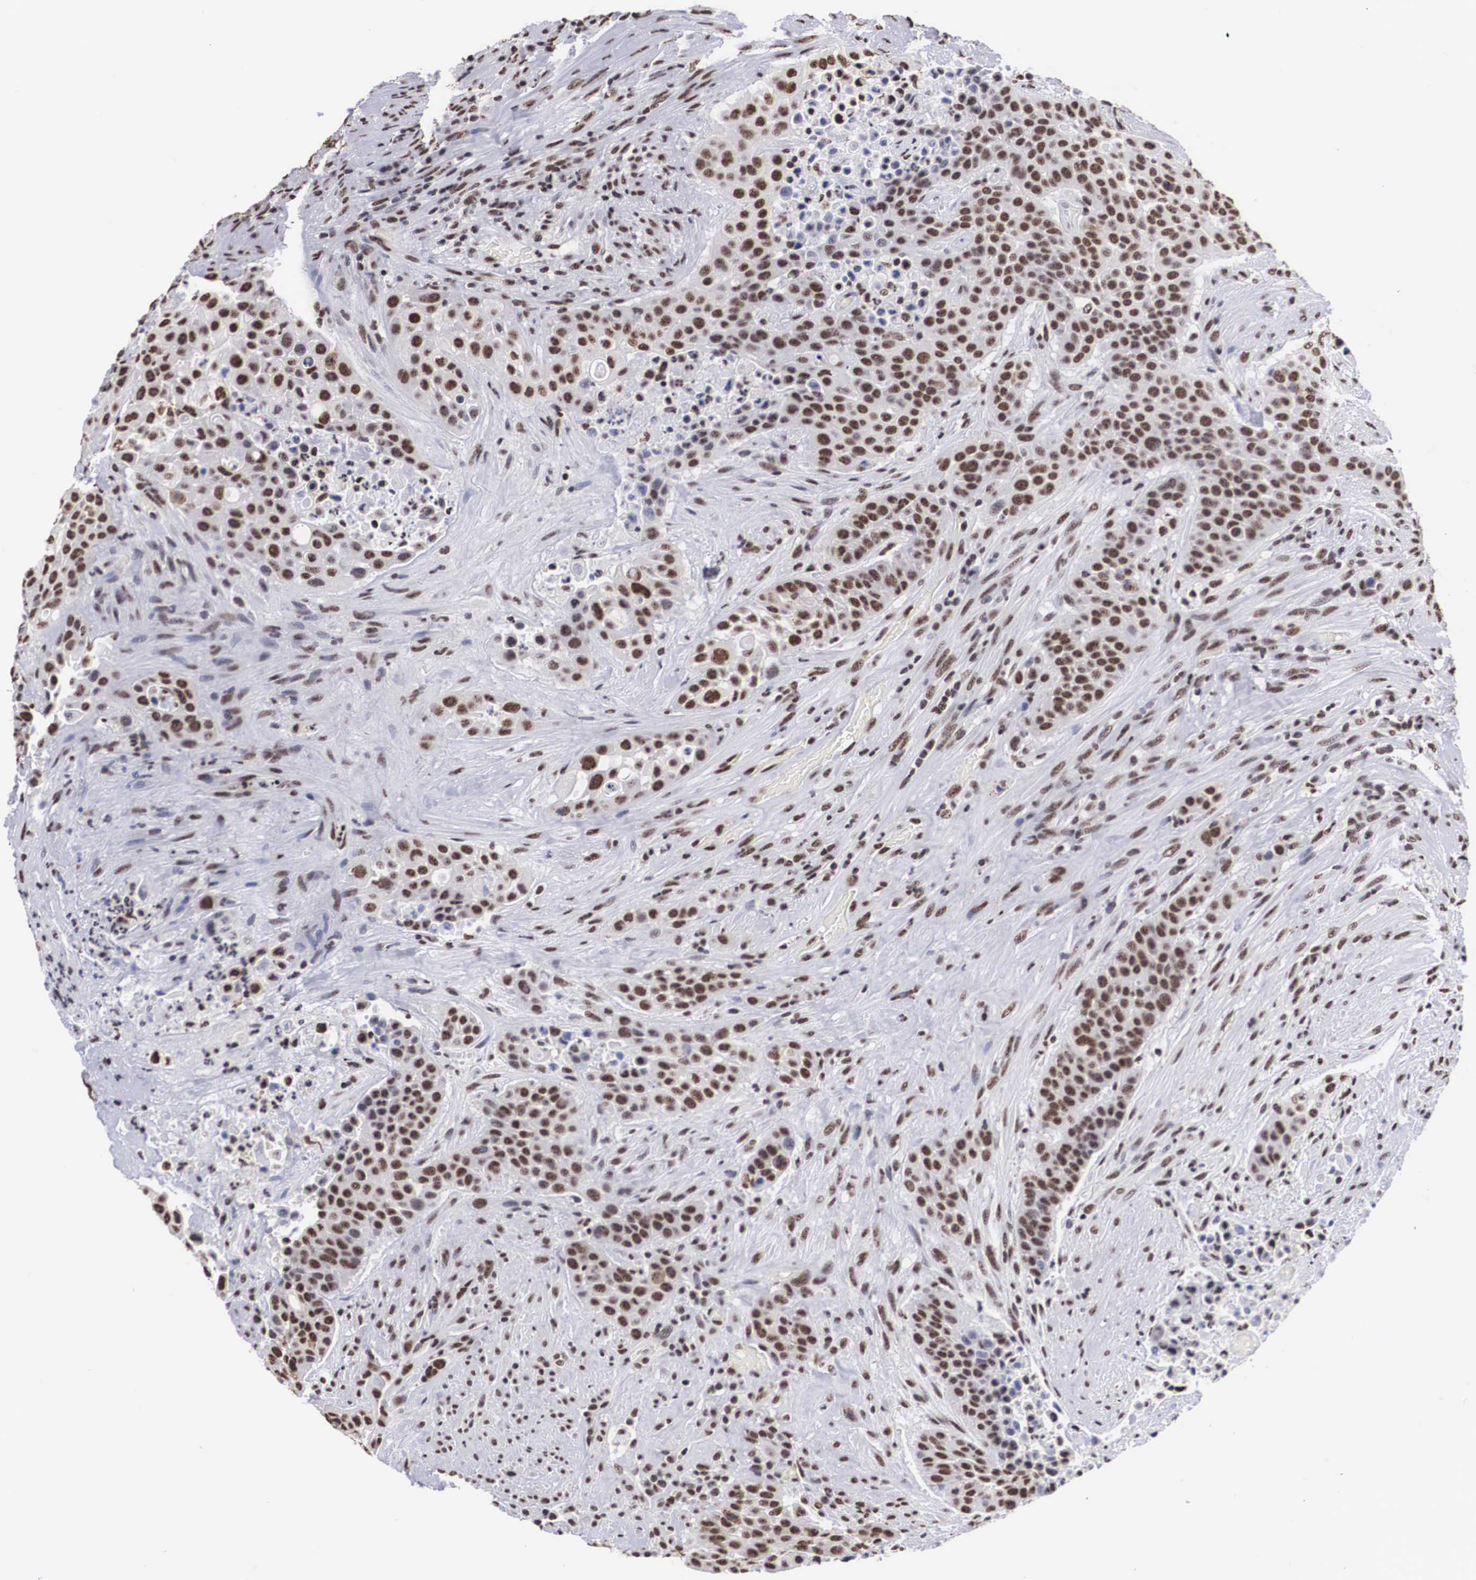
{"staining": {"intensity": "moderate", "quantity": ">75%", "location": "nuclear"}, "tissue": "urothelial cancer", "cell_type": "Tumor cells", "image_type": "cancer", "snomed": [{"axis": "morphology", "description": "Urothelial carcinoma, High grade"}, {"axis": "topography", "description": "Urinary bladder"}], "caption": "Urothelial cancer tissue reveals moderate nuclear positivity in about >75% of tumor cells, visualized by immunohistochemistry. Using DAB (3,3'-diaminobenzidine) (brown) and hematoxylin (blue) stains, captured at high magnification using brightfield microscopy.", "gene": "ACIN1", "patient": {"sex": "male", "age": 74}}